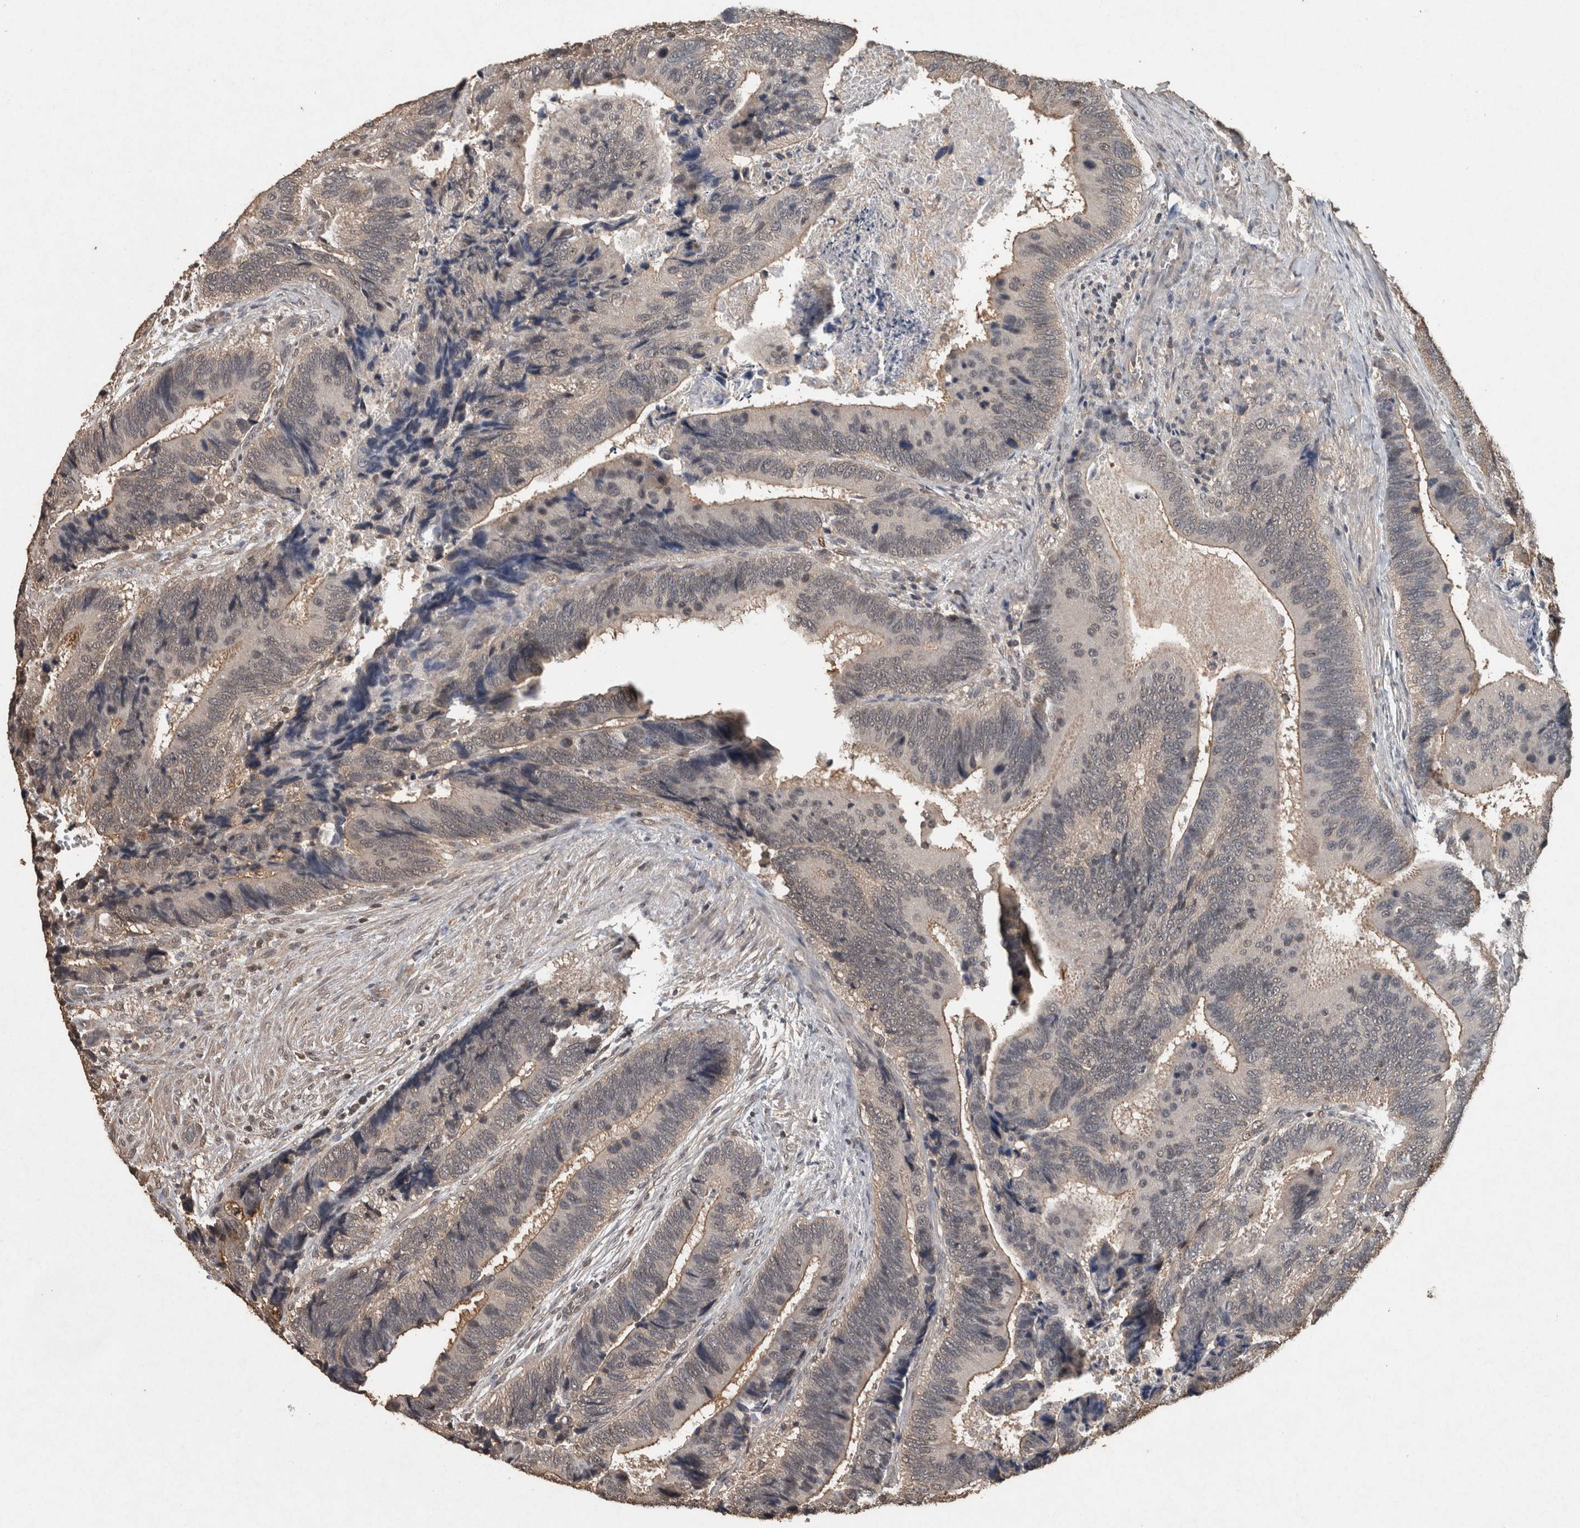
{"staining": {"intensity": "strong", "quantity": "<25%", "location": "cytoplasmic/membranous"}, "tissue": "colorectal cancer", "cell_type": "Tumor cells", "image_type": "cancer", "snomed": [{"axis": "morphology", "description": "Inflammation, NOS"}, {"axis": "morphology", "description": "Adenocarcinoma, NOS"}, {"axis": "topography", "description": "Colon"}], "caption": "Human colorectal cancer (adenocarcinoma) stained for a protein (brown) displays strong cytoplasmic/membranous positive positivity in approximately <25% of tumor cells.", "gene": "FGFRL1", "patient": {"sex": "male", "age": 72}}